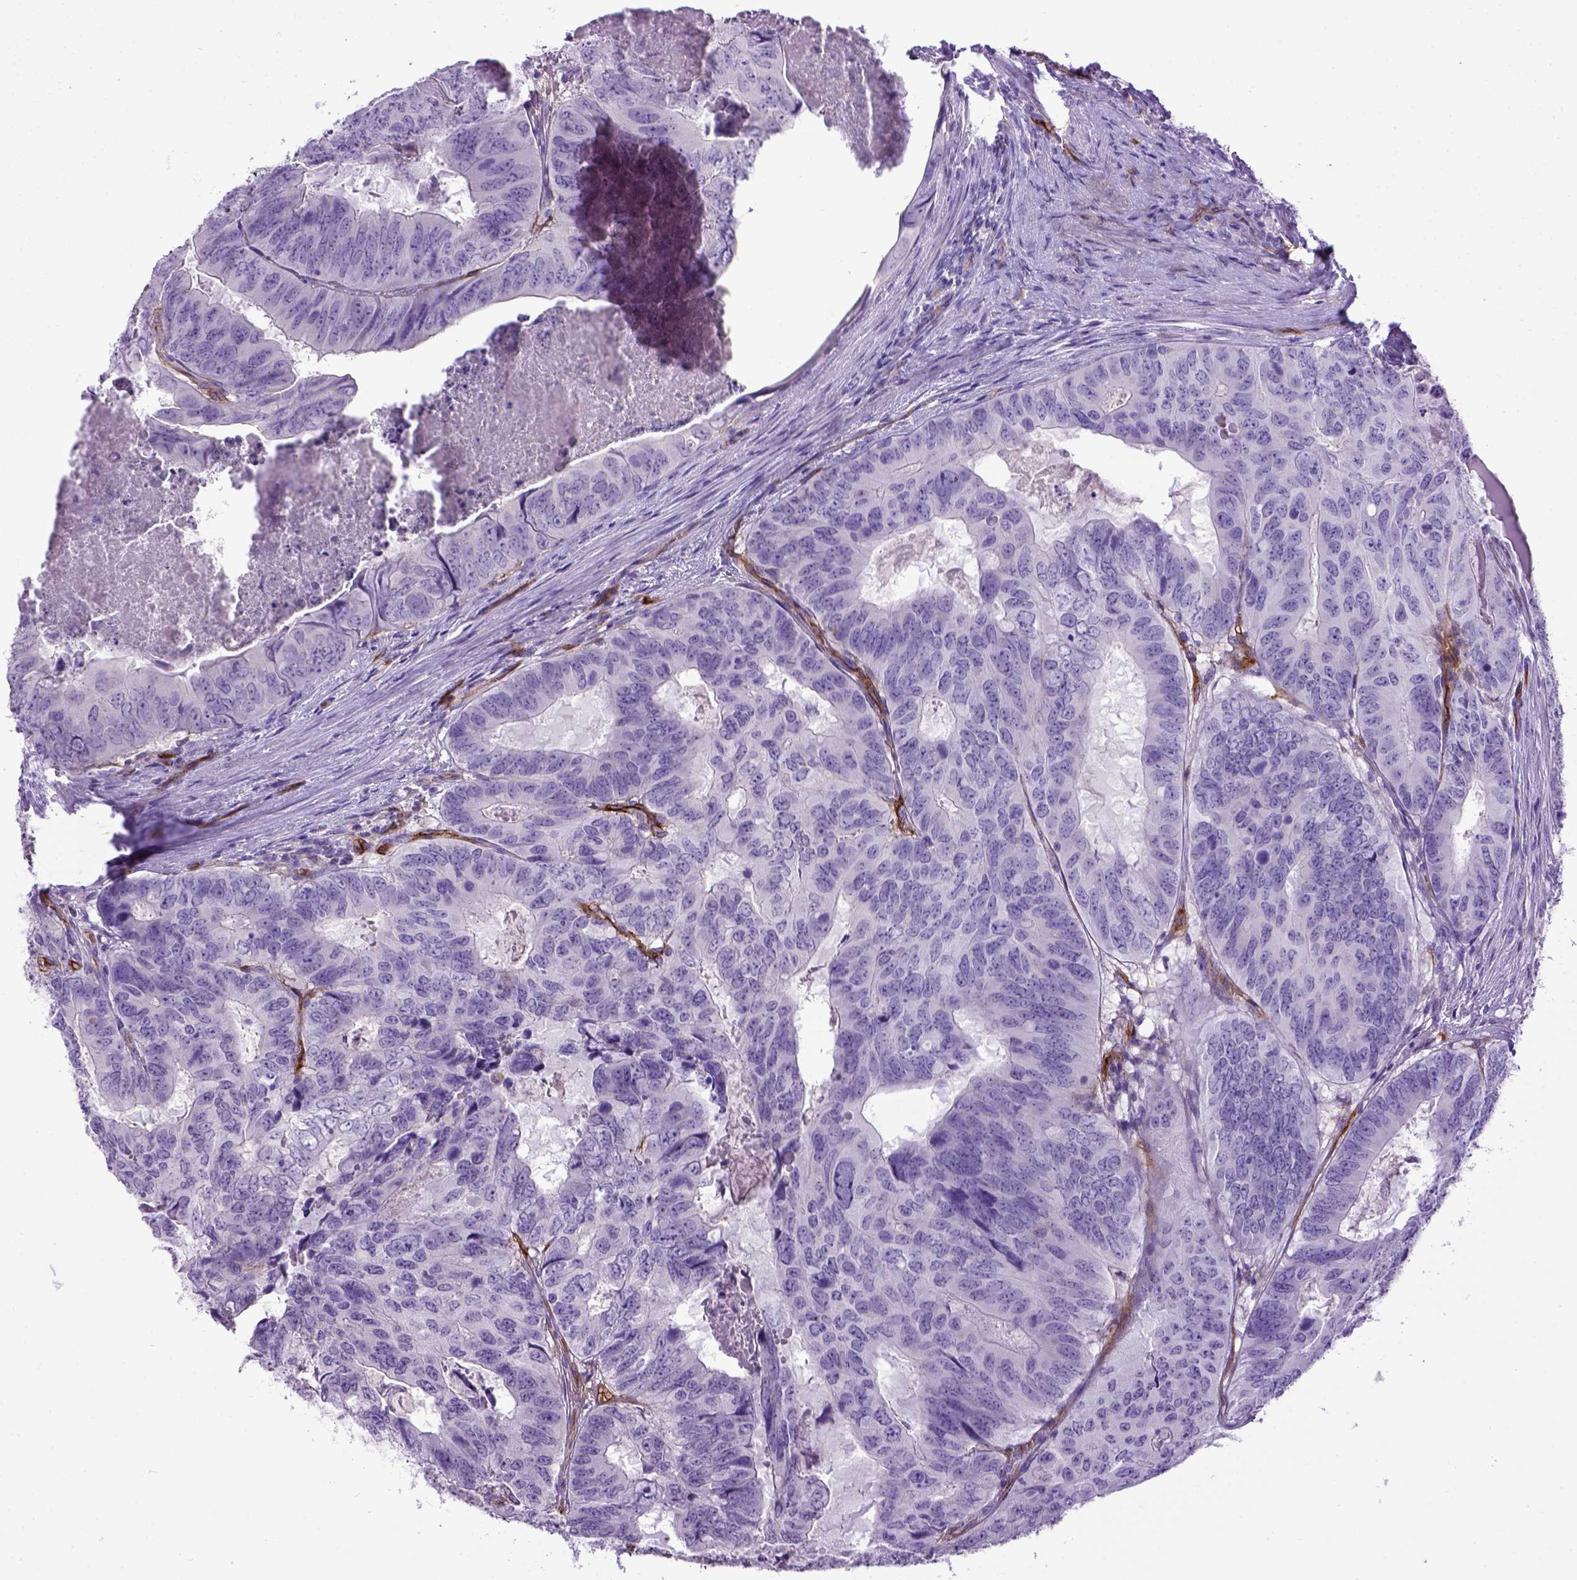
{"staining": {"intensity": "negative", "quantity": "none", "location": "none"}, "tissue": "colorectal cancer", "cell_type": "Tumor cells", "image_type": "cancer", "snomed": [{"axis": "morphology", "description": "Adenocarcinoma, NOS"}, {"axis": "topography", "description": "Colon"}], "caption": "Adenocarcinoma (colorectal) stained for a protein using immunohistochemistry exhibits no staining tumor cells.", "gene": "ENG", "patient": {"sex": "male", "age": 79}}